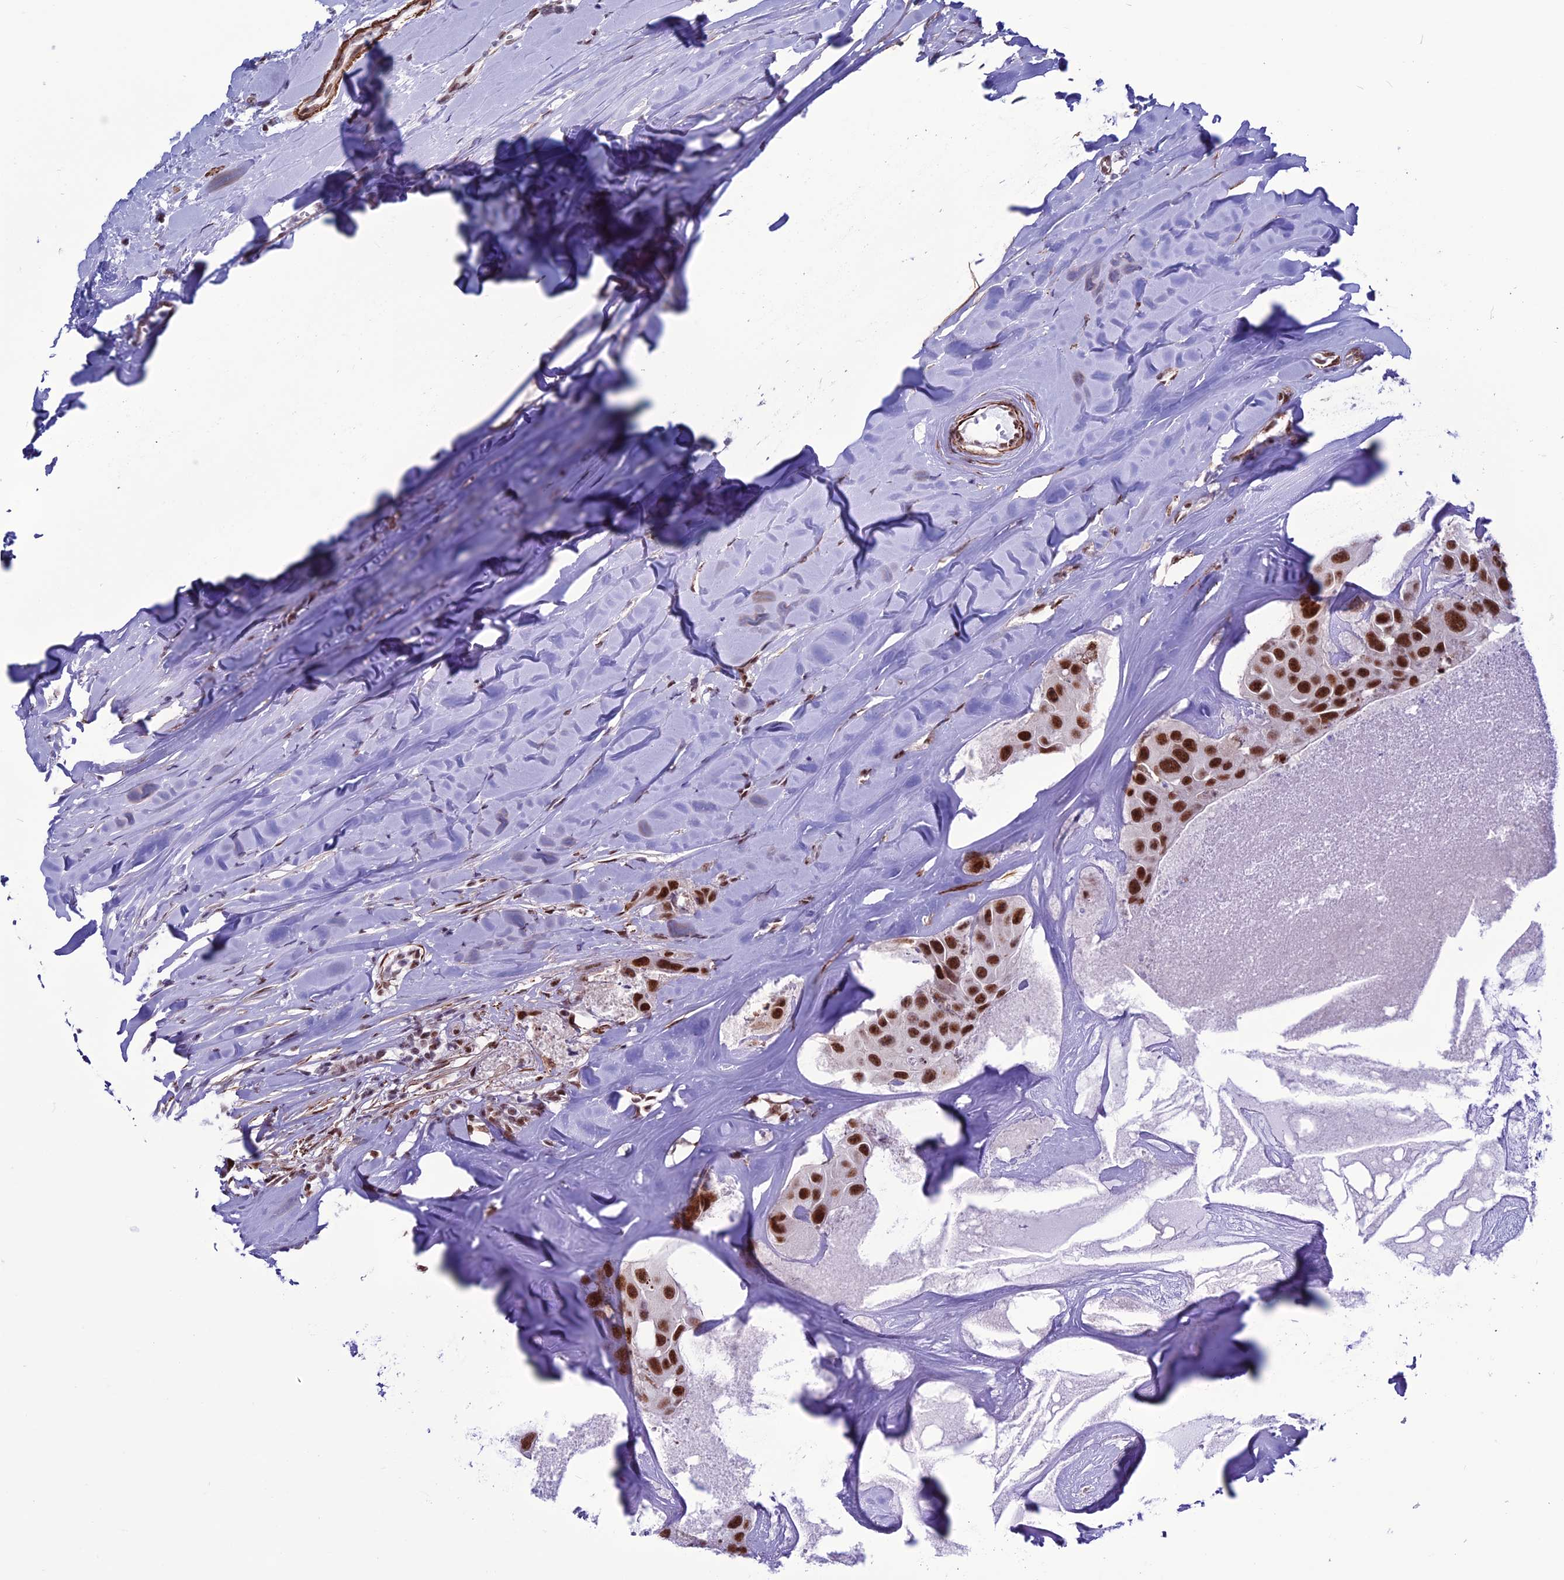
{"staining": {"intensity": "strong", "quantity": ">75%", "location": "nuclear"}, "tissue": "head and neck cancer", "cell_type": "Tumor cells", "image_type": "cancer", "snomed": [{"axis": "morphology", "description": "Adenocarcinoma, NOS"}, {"axis": "morphology", "description": "Adenocarcinoma, metastatic, NOS"}, {"axis": "topography", "description": "Head-Neck"}], "caption": "IHC of head and neck cancer (adenocarcinoma) exhibits high levels of strong nuclear staining in approximately >75% of tumor cells. The staining is performed using DAB (3,3'-diaminobenzidine) brown chromogen to label protein expression. The nuclei are counter-stained blue using hematoxylin.", "gene": "U2AF1", "patient": {"sex": "male", "age": 75}}